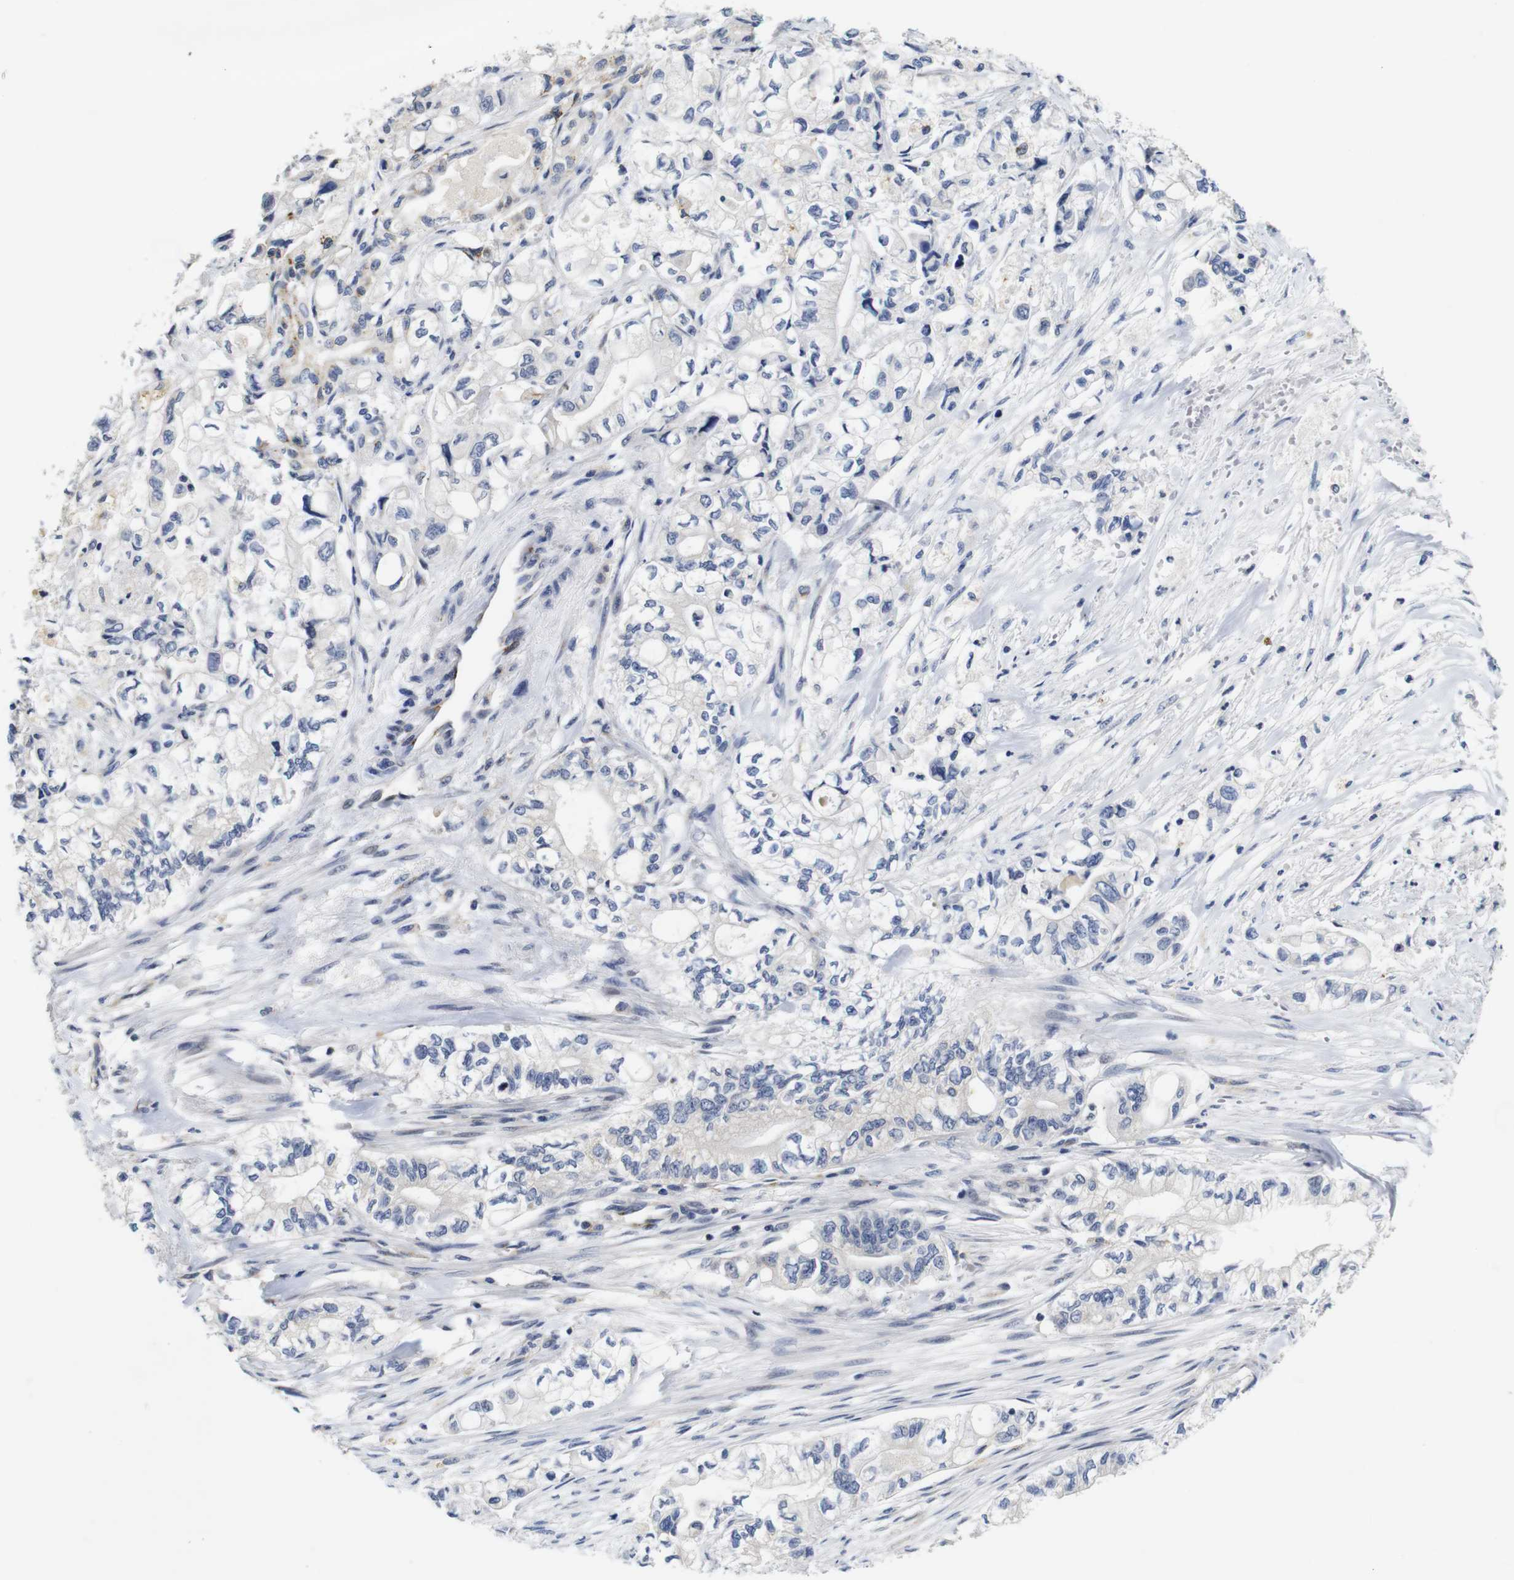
{"staining": {"intensity": "negative", "quantity": "none", "location": "none"}, "tissue": "pancreatic cancer", "cell_type": "Tumor cells", "image_type": "cancer", "snomed": [{"axis": "morphology", "description": "Adenocarcinoma, NOS"}, {"axis": "topography", "description": "Pancreas"}], "caption": "This micrograph is of adenocarcinoma (pancreatic) stained with immunohistochemistry (IHC) to label a protein in brown with the nuclei are counter-stained blue. There is no positivity in tumor cells.", "gene": "FURIN", "patient": {"sex": "male", "age": 79}}